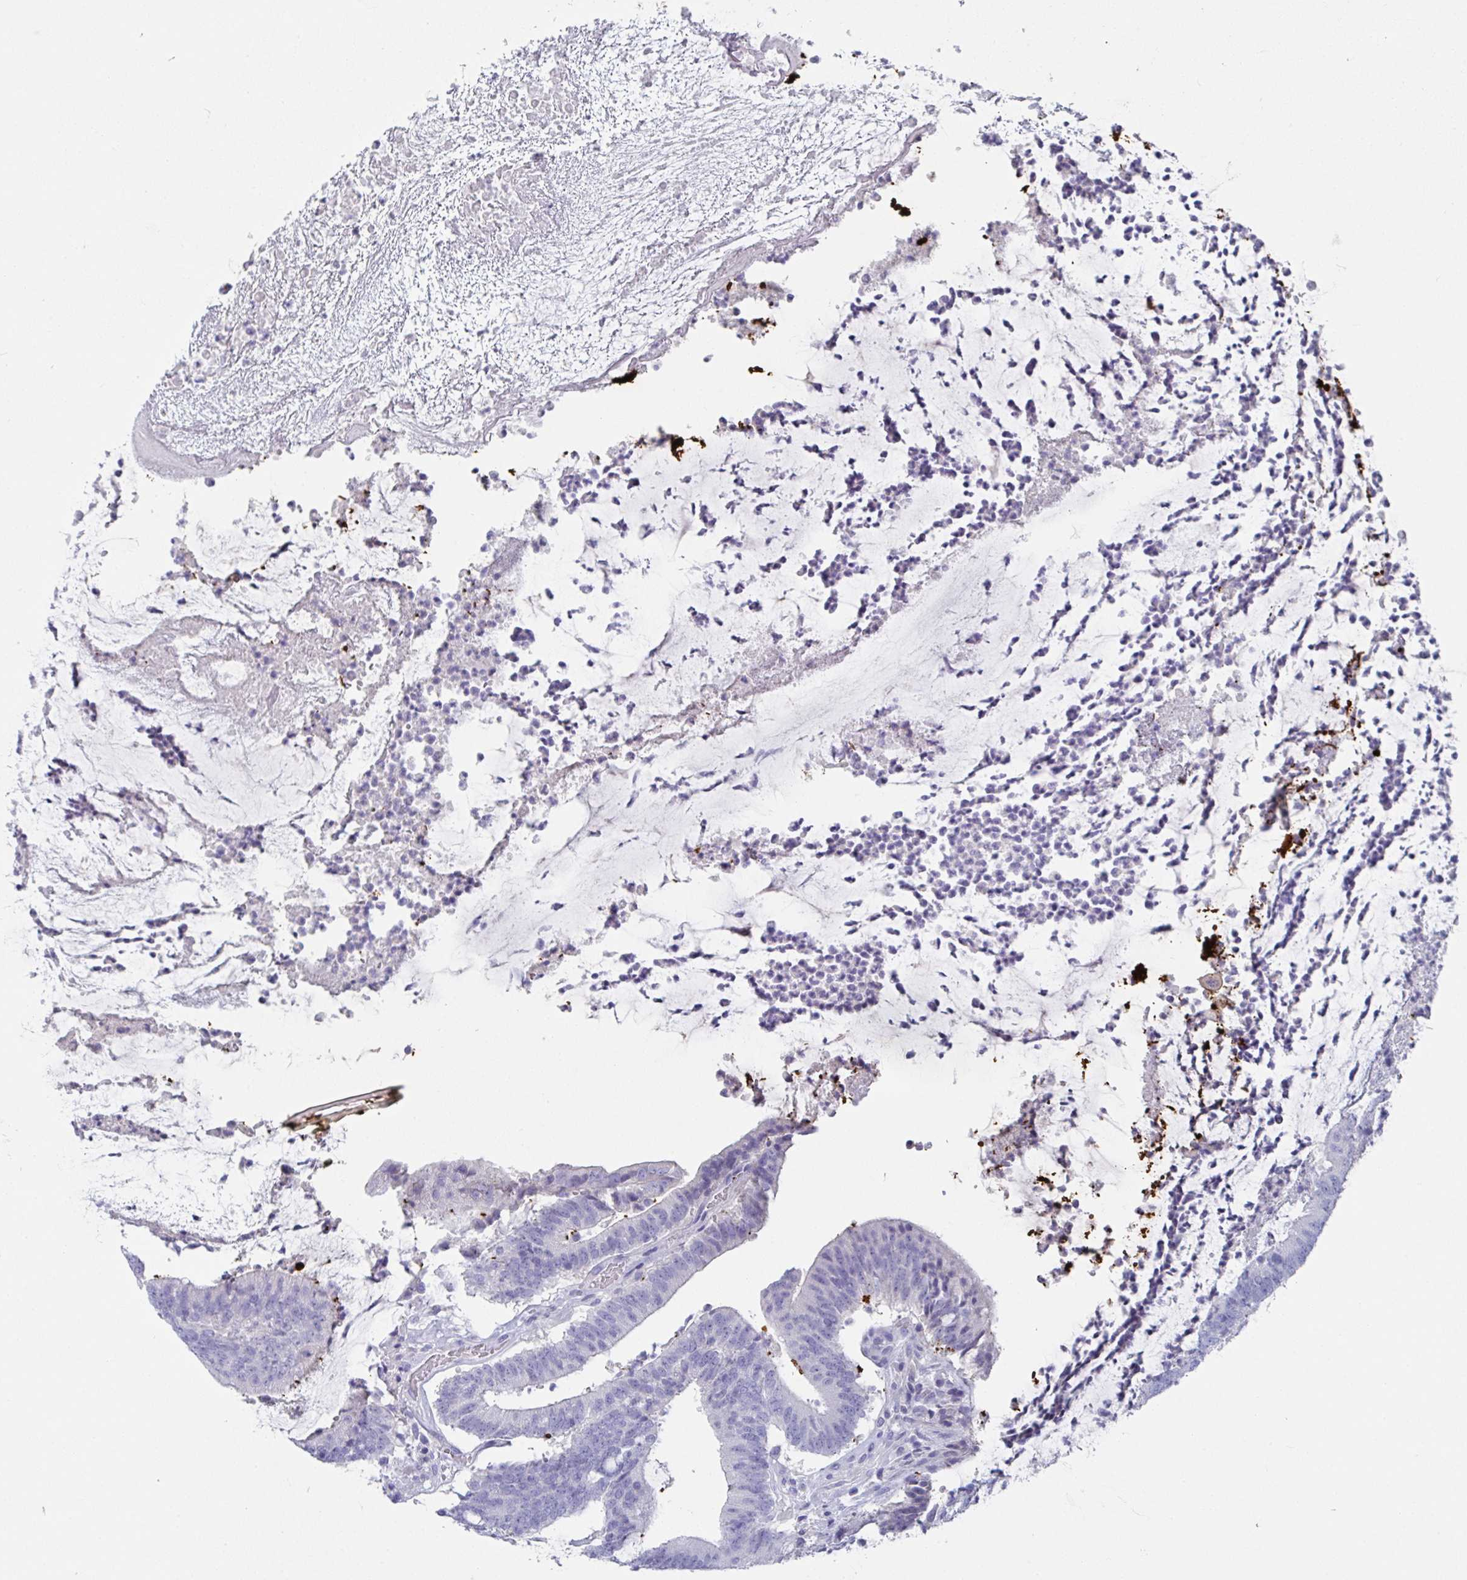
{"staining": {"intensity": "negative", "quantity": "none", "location": "none"}, "tissue": "colorectal cancer", "cell_type": "Tumor cells", "image_type": "cancer", "snomed": [{"axis": "morphology", "description": "Adenocarcinoma, NOS"}, {"axis": "topography", "description": "Colon"}], "caption": "DAB immunohistochemical staining of colorectal adenocarcinoma demonstrates no significant expression in tumor cells.", "gene": "PLA2G1B", "patient": {"sex": "female", "age": 43}}